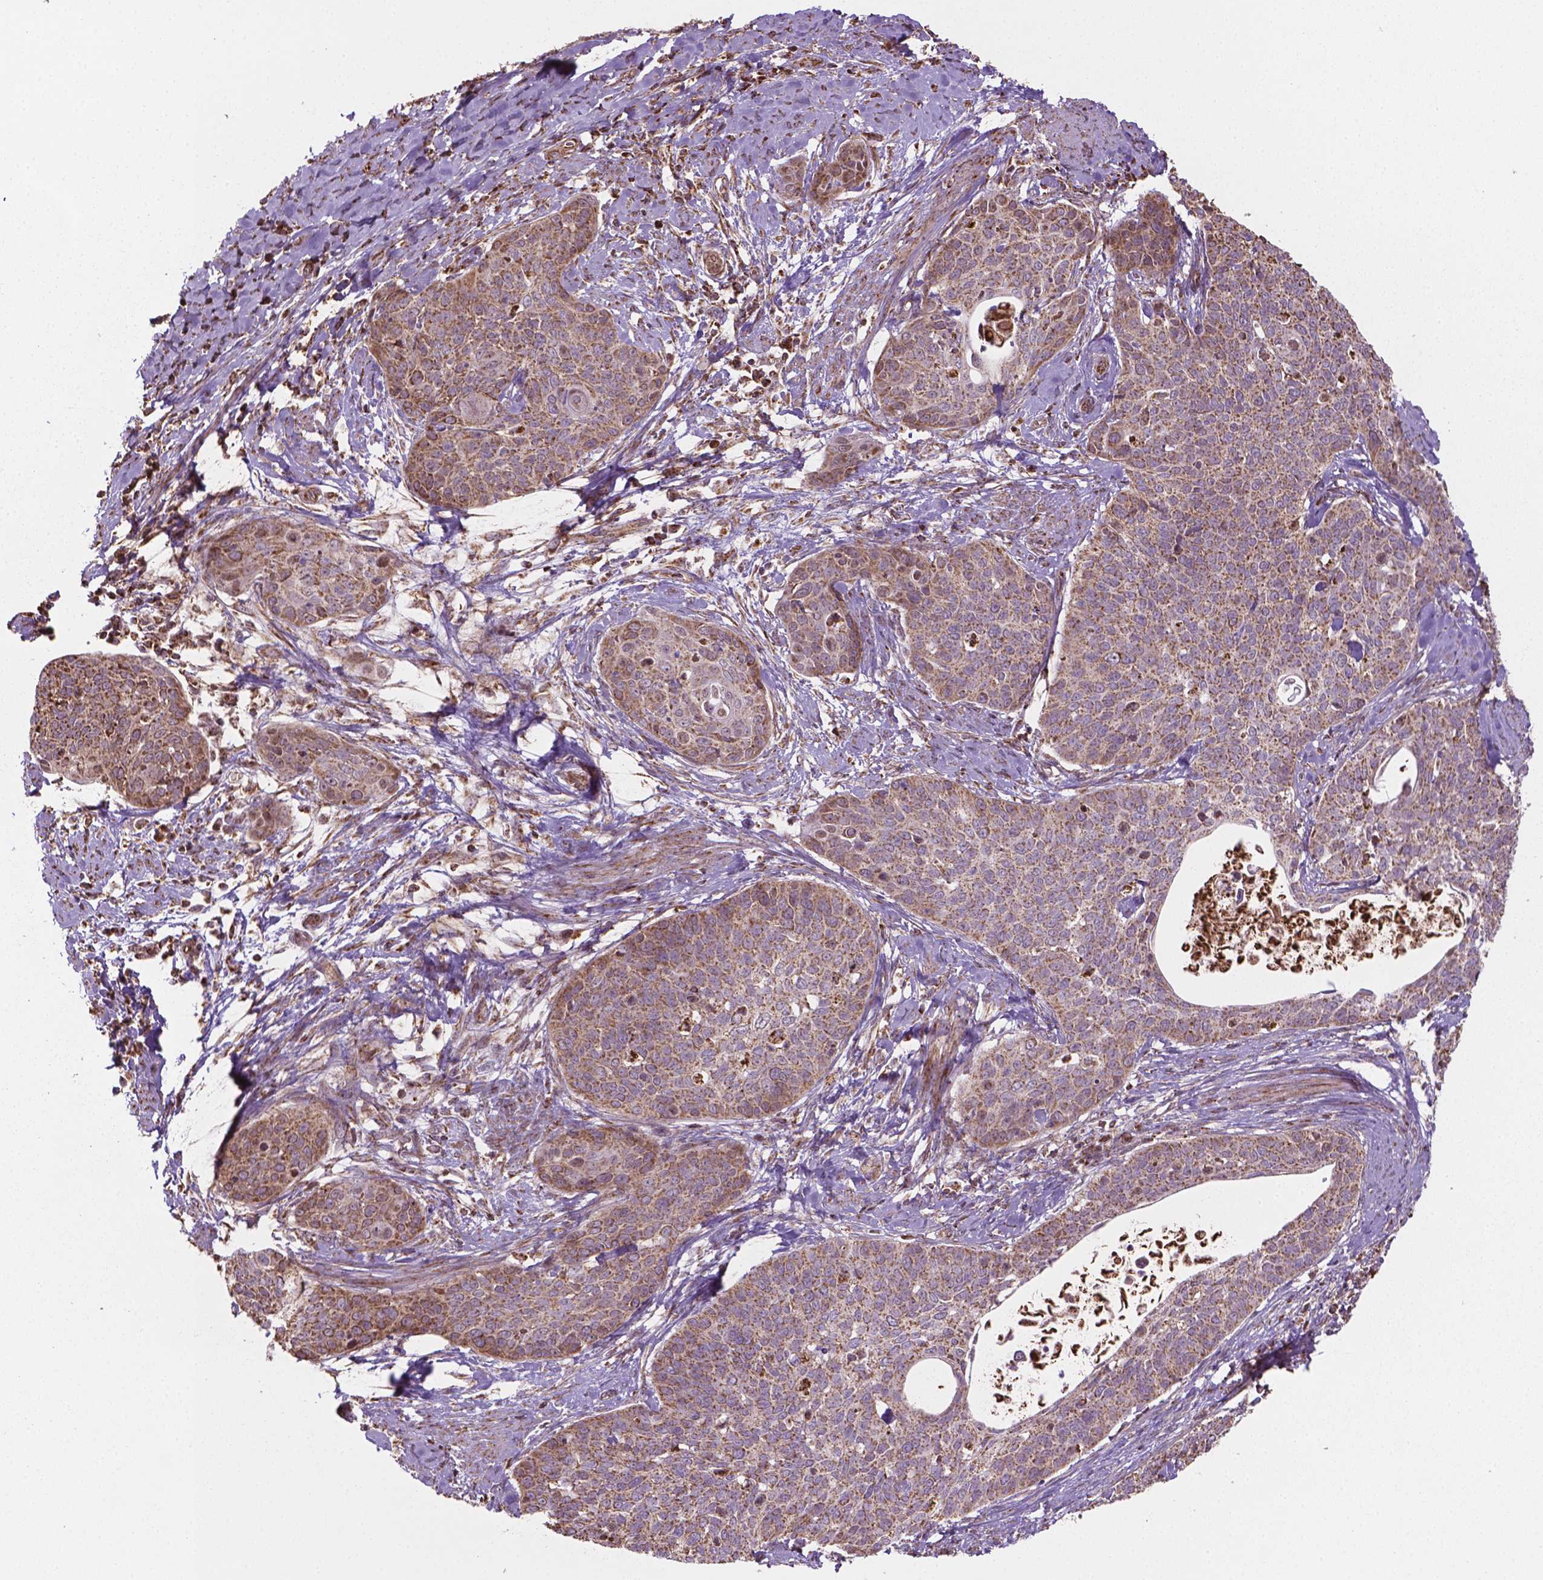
{"staining": {"intensity": "weak", "quantity": ">75%", "location": "cytoplasmic/membranous"}, "tissue": "cervical cancer", "cell_type": "Tumor cells", "image_type": "cancer", "snomed": [{"axis": "morphology", "description": "Squamous cell carcinoma, NOS"}, {"axis": "topography", "description": "Cervix"}], "caption": "Tumor cells show low levels of weak cytoplasmic/membranous staining in approximately >75% of cells in human cervical squamous cell carcinoma.", "gene": "HS3ST3A1", "patient": {"sex": "female", "age": 69}}